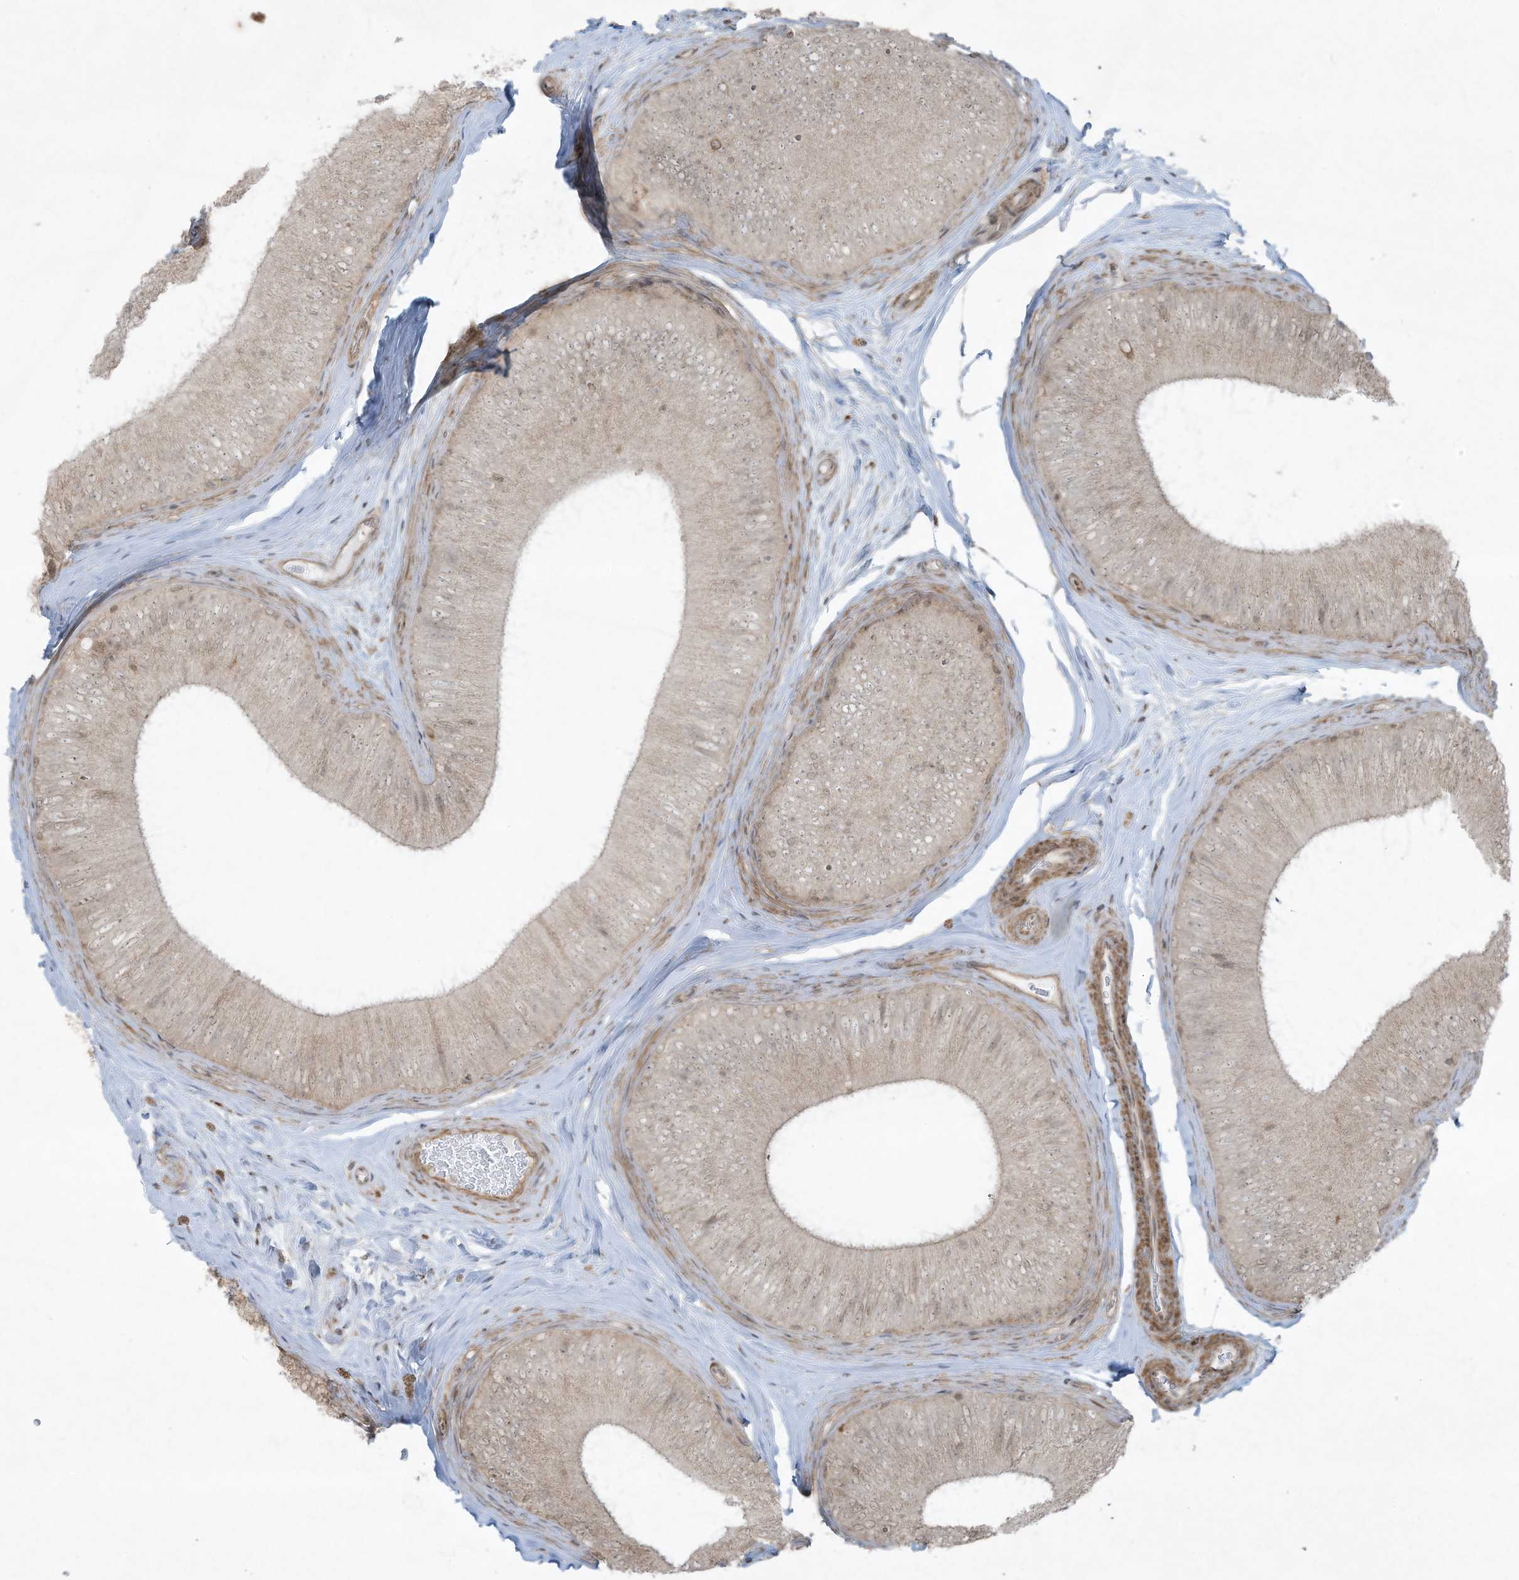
{"staining": {"intensity": "moderate", "quantity": "25%-75%", "location": "cytoplasmic/membranous"}, "tissue": "epididymis", "cell_type": "Glandular cells", "image_type": "normal", "snomed": [{"axis": "morphology", "description": "Normal tissue, NOS"}, {"axis": "topography", "description": "Epididymis"}], "caption": "Immunohistochemistry (IHC) (DAB) staining of normal human epididymis displays moderate cytoplasmic/membranous protein staining in about 25%-75% of glandular cells.", "gene": "ZNF263", "patient": {"sex": "male", "age": 45}}